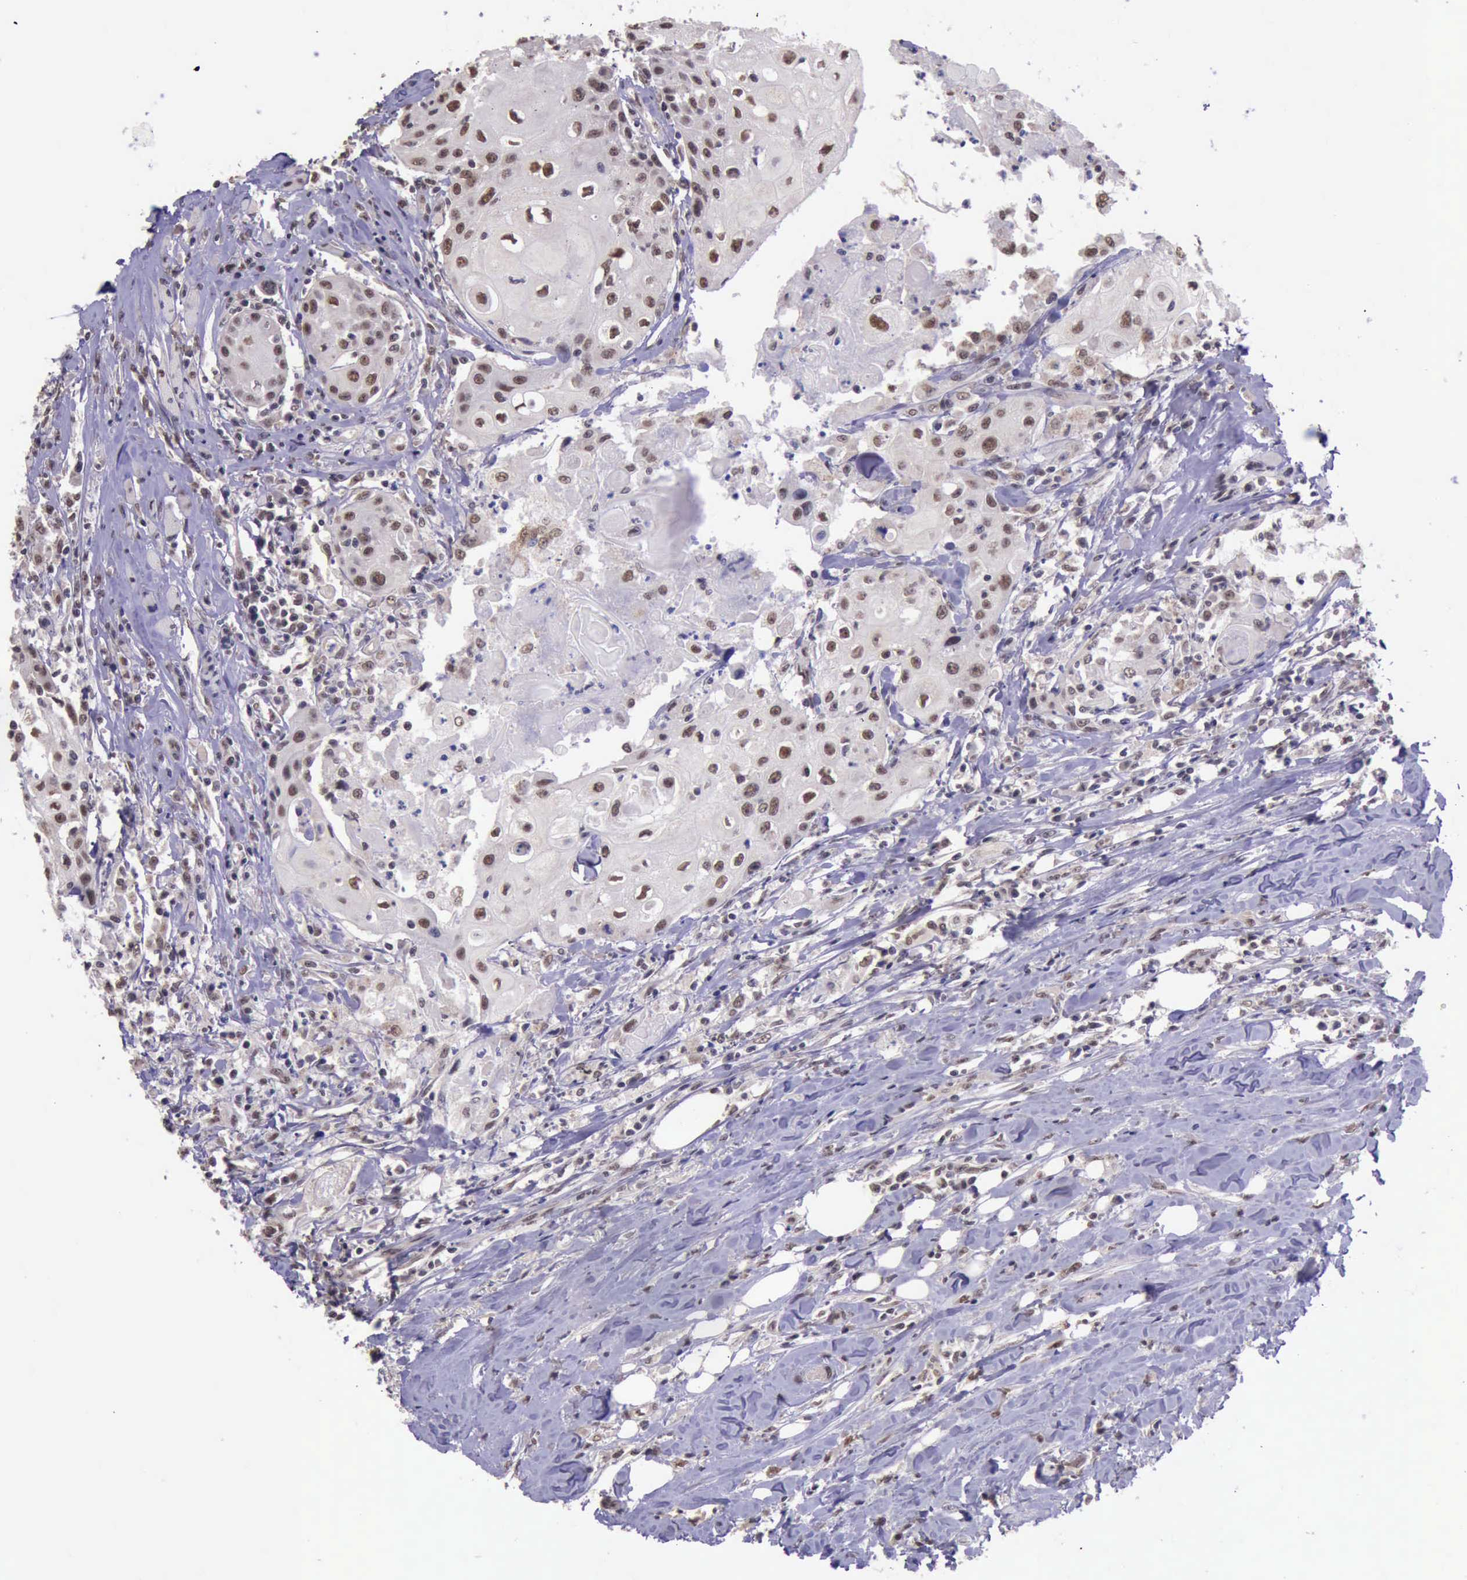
{"staining": {"intensity": "moderate", "quantity": ">75%", "location": "nuclear"}, "tissue": "head and neck cancer", "cell_type": "Tumor cells", "image_type": "cancer", "snomed": [{"axis": "morphology", "description": "Squamous cell carcinoma, NOS"}, {"axis": "topography", "description": "Oral tissue"}, {"axis": "topography", "description": "Head-Neck"}], "caption": "The image demonstrates a brown stain indicating the presence of a protein in the nuclear of tumor cells in head and neck squamous cell carcinoma. The protein is shown in brown color, while the nuclei are stained blue.", "gene": "PRPF39", "patient": {"sex": "female", "age": 82}}